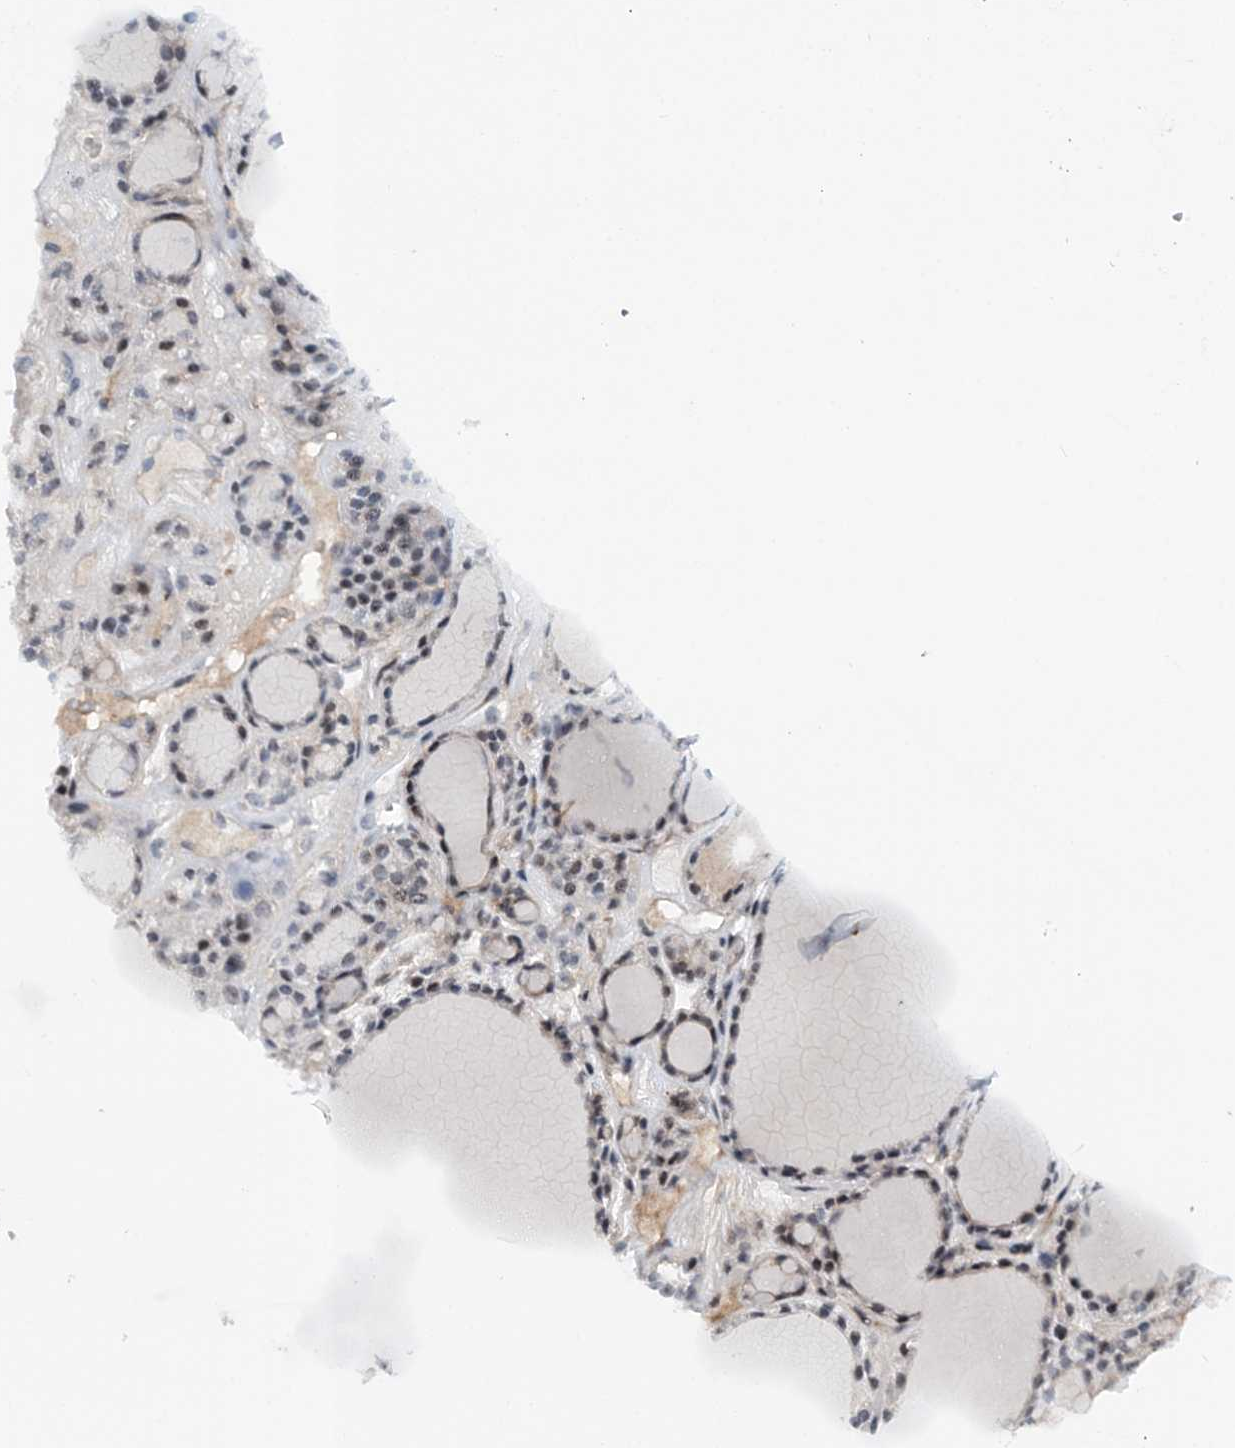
{"staining": {"intensity": "moderate", "quantity": "<25%", "location": "nuclear"}, "tissue": "thyroid gland", "cell_type": "Glandular cells", "image_type": "normal", "snomed": [{"axis": "morphology", "description": "Normal tissue, NOS"}, {"axis": "topography", "description": "Thyroid gland"}], "caption": "Approximately <25% of glandular cells in benign human thyroid gland display moderate nuclear protein staining as visualized by brown immunohistochemical staining.", "gene": "ASCL4", "patient": {"sex": "female", "age": 28}}